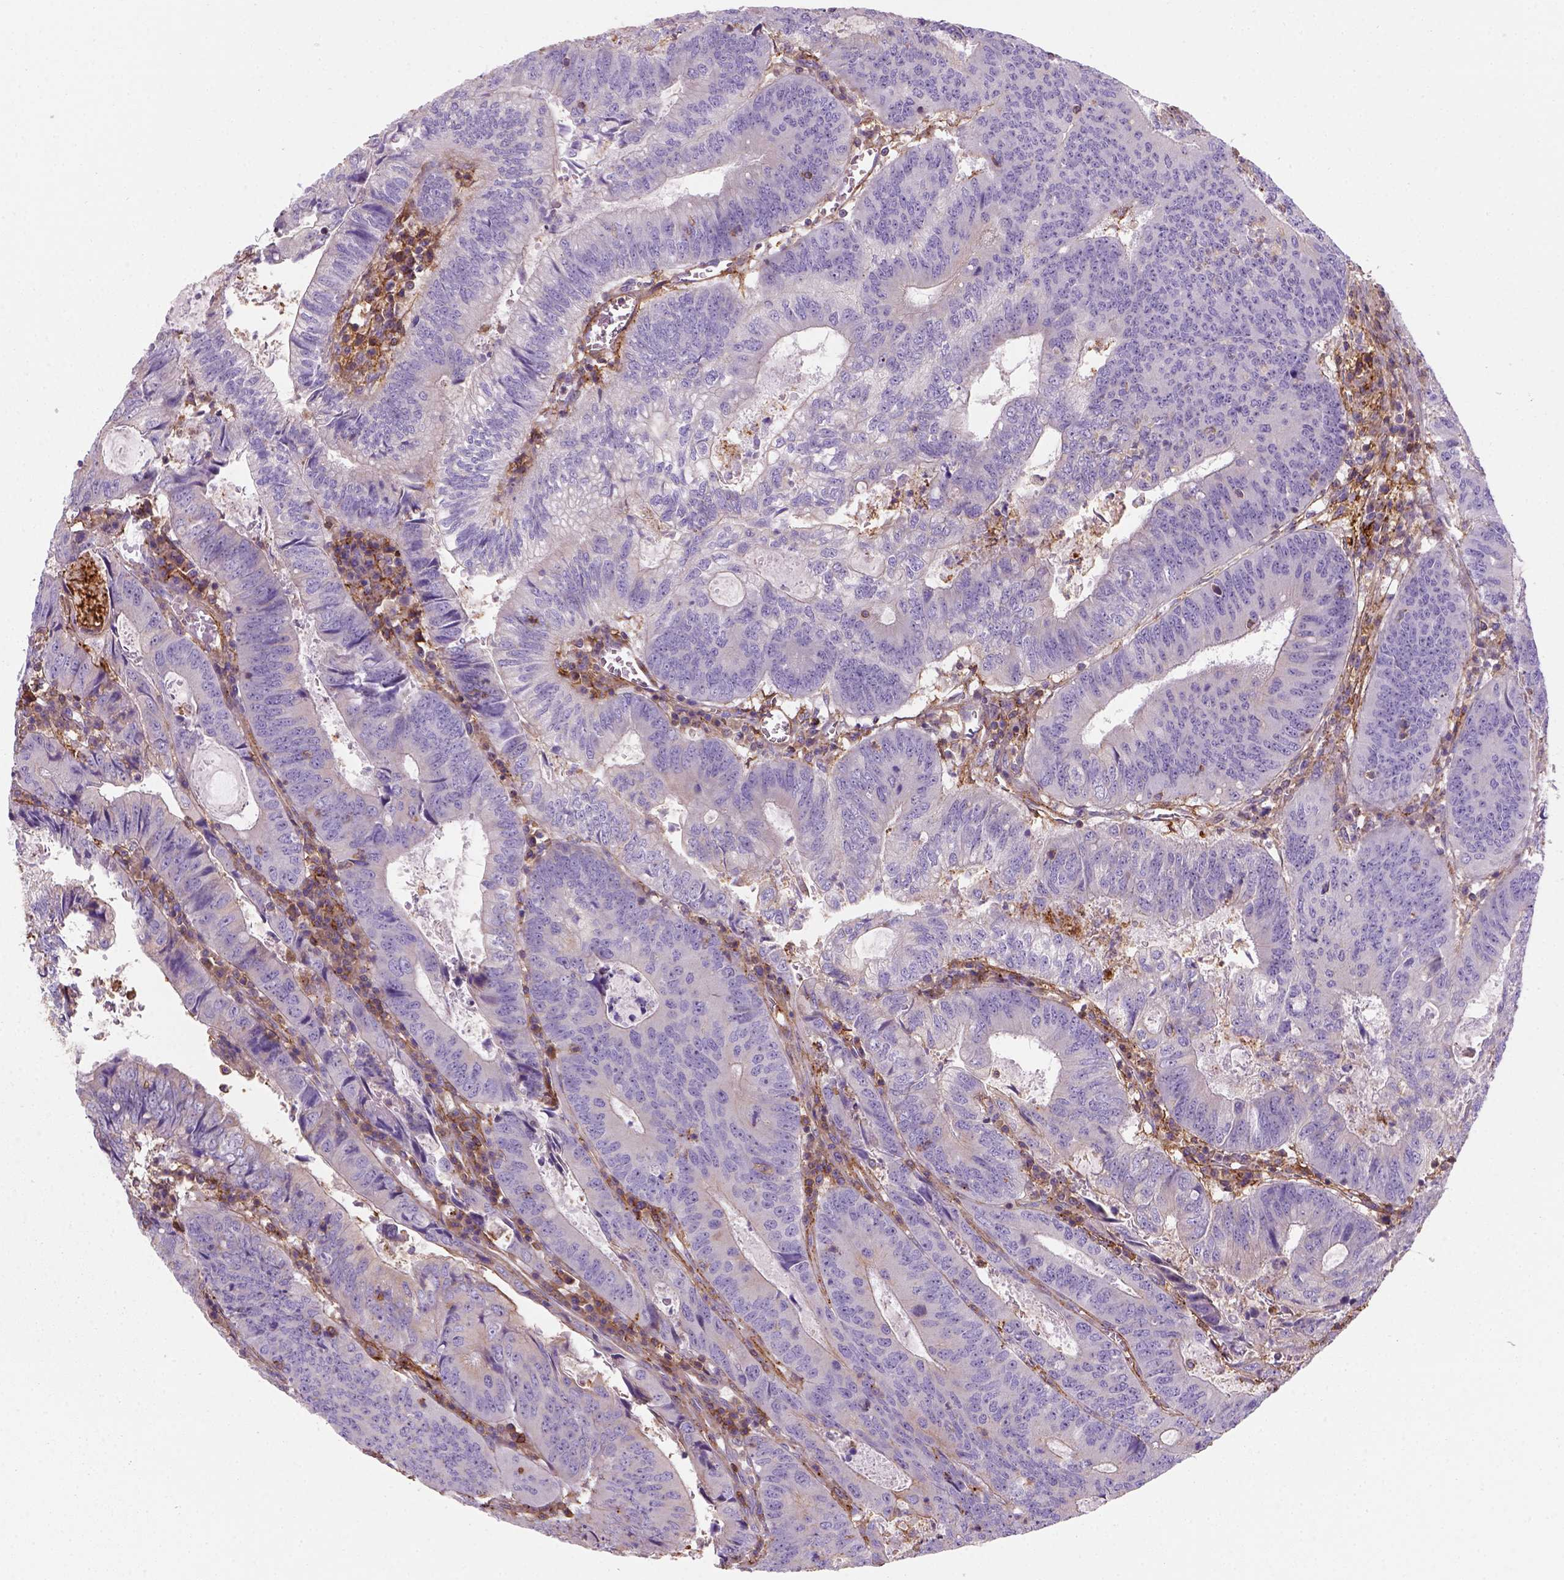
{"staining": {"intensity": "moderate", "quantity": "<25%", "location": "cytoplasmic/membranous"}, "tissue": "colorectal cancer", "cell_type": "Tumor cells", "image_type": "cancer", "snomed": [{"axis": "morphology", "description": "Adenocarcinoma, NOS"}, {"axis": "topography", "description": "Colon"}], "caption": "A micrograph showing moderate cytoplasmic/membranous expression in approximately <25% of tumor cells in colorectal cancer (adenocarcinoma), as visualized by brown immunohistochemical staining.", "gene": "GPRC5D", "patient": {"sex": "male", "age": 67}}